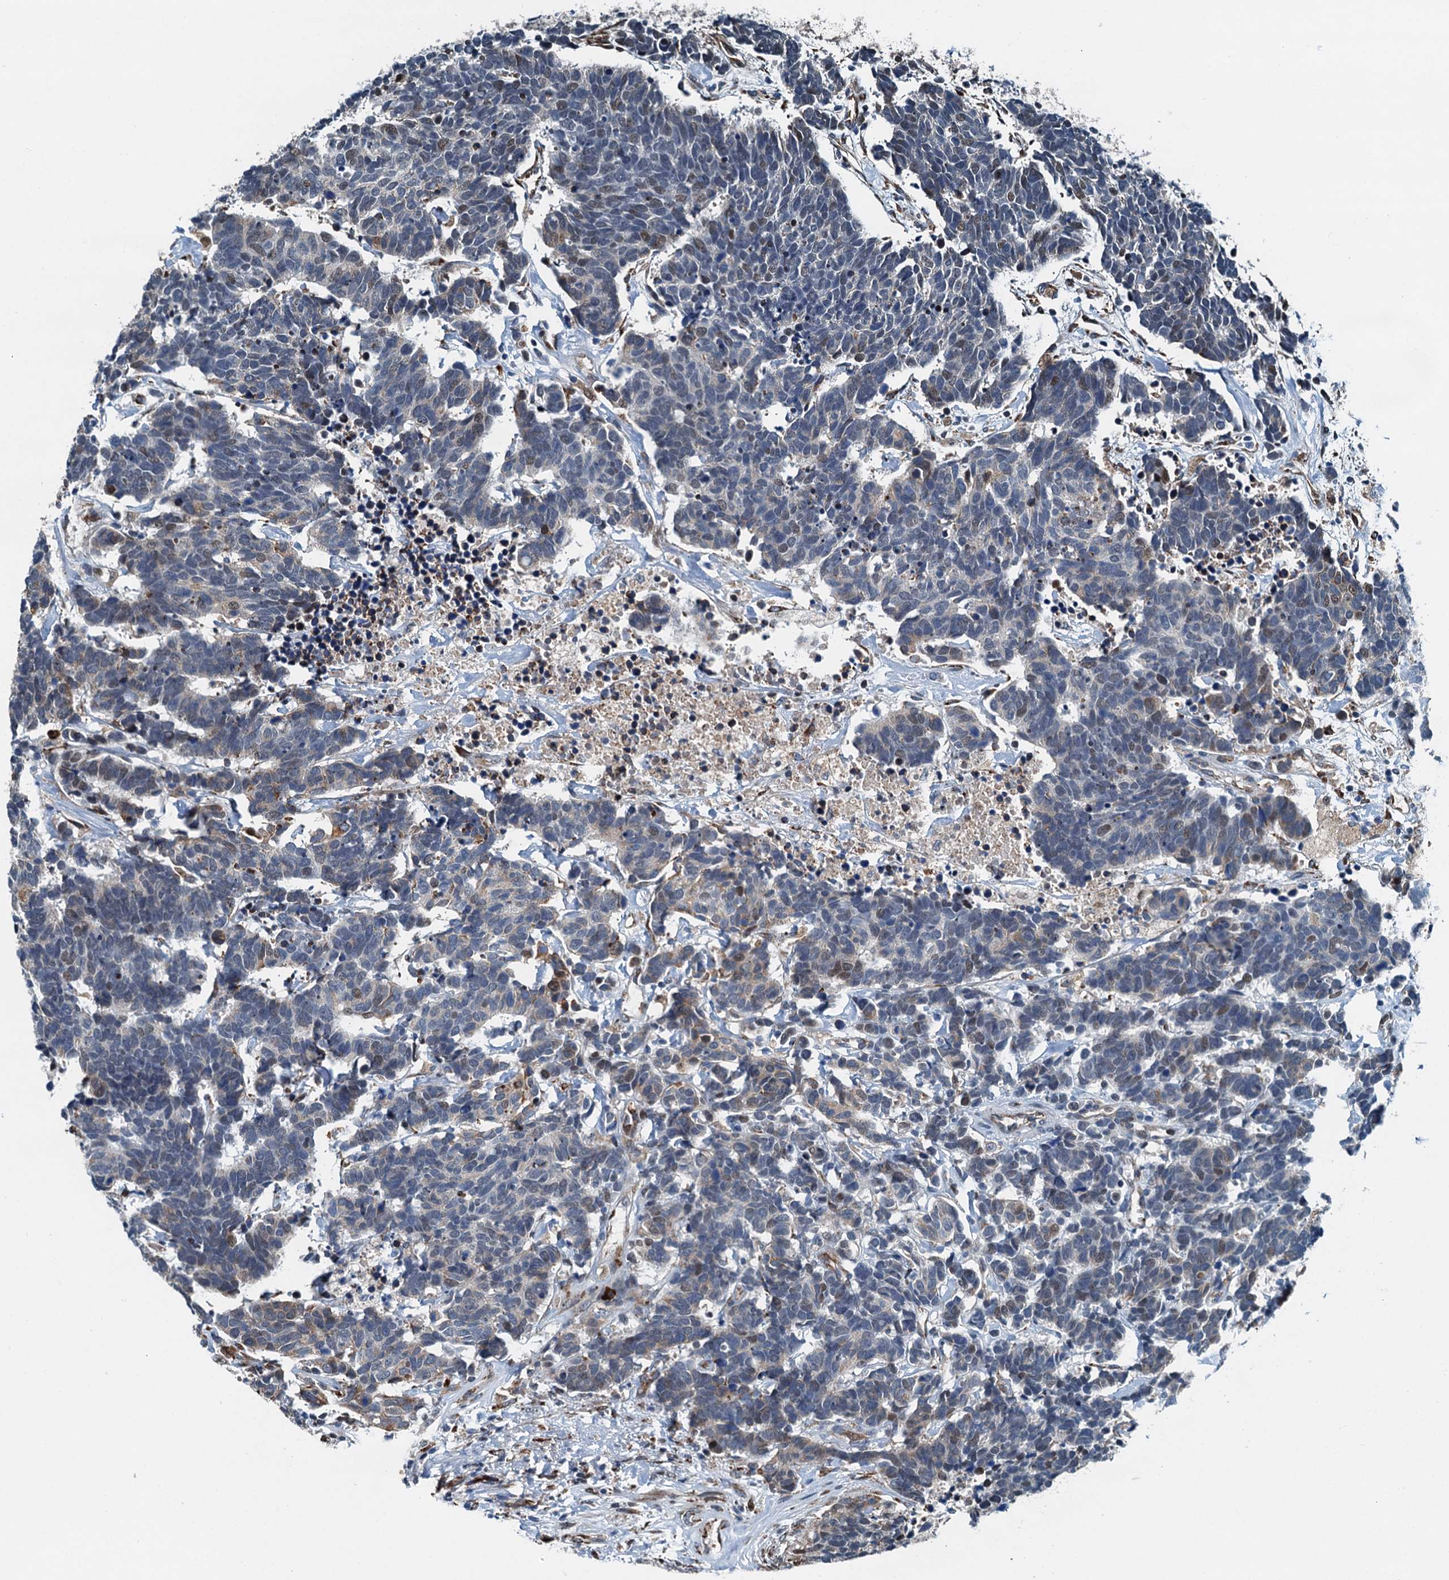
{"staining": {"intensity": "weak", "quantity": "<25%", "location": "nuclear"}, "tissue": "carcinoid", "cell_type": "Tumor cells", "image_type": "cancer", "snomed": [{"axis": "morphology", "description": "Carcinoma, NOS"}, {"axis": "morphology", "description": "Carcinoid, malignant, NOS"}, {"axis": "topography", "description": "Urinary bladder"}], "caption": "Malignant carcinoid stained for a protein using immunohistochemistry reveals no expression tumor cells.", "gene": "TAMALIN", "patient": {"sex": "male", "age": 57}}